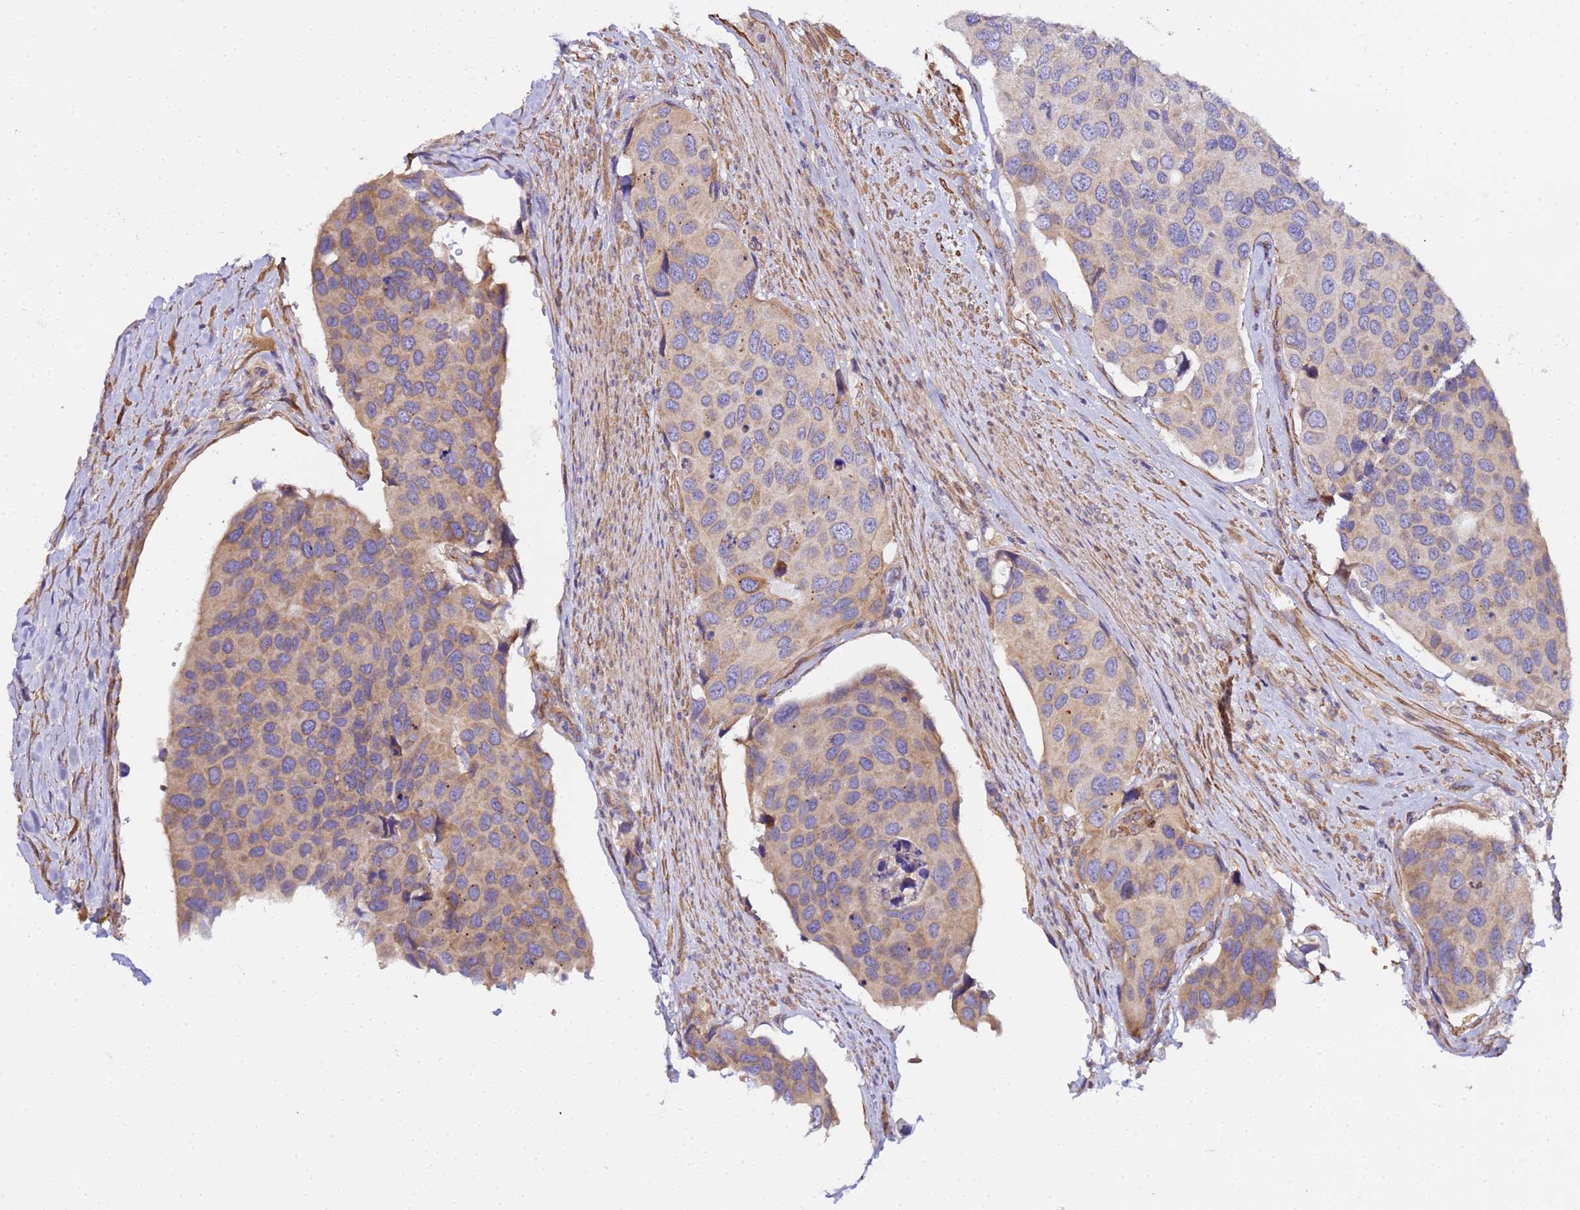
{"staining": {"intensity": "moderate", "quantity": "25%-75%", "location": "cytoplasmic/membranous"}, "tissue": "urothelial cancer", "cell_type": "Tumor cells", "image_type": "cancer", "snomed": [{"axis": "morphology", "description": "Urothelial carcinoma, High grade"}, {"axis": "topography", "description": "Urinary bladder"}], "caption": "Protein staining of urothelial cancer tissue shows moderate cytoplasmic/membranous expression in about 25%-75% of tumor cells. (DAB (3,3'-diaminobenzidine) IHC with brightfield microscopy, high magnification).", "gene": "JRKL", "patient": {"sex": "male", "age": 74}}